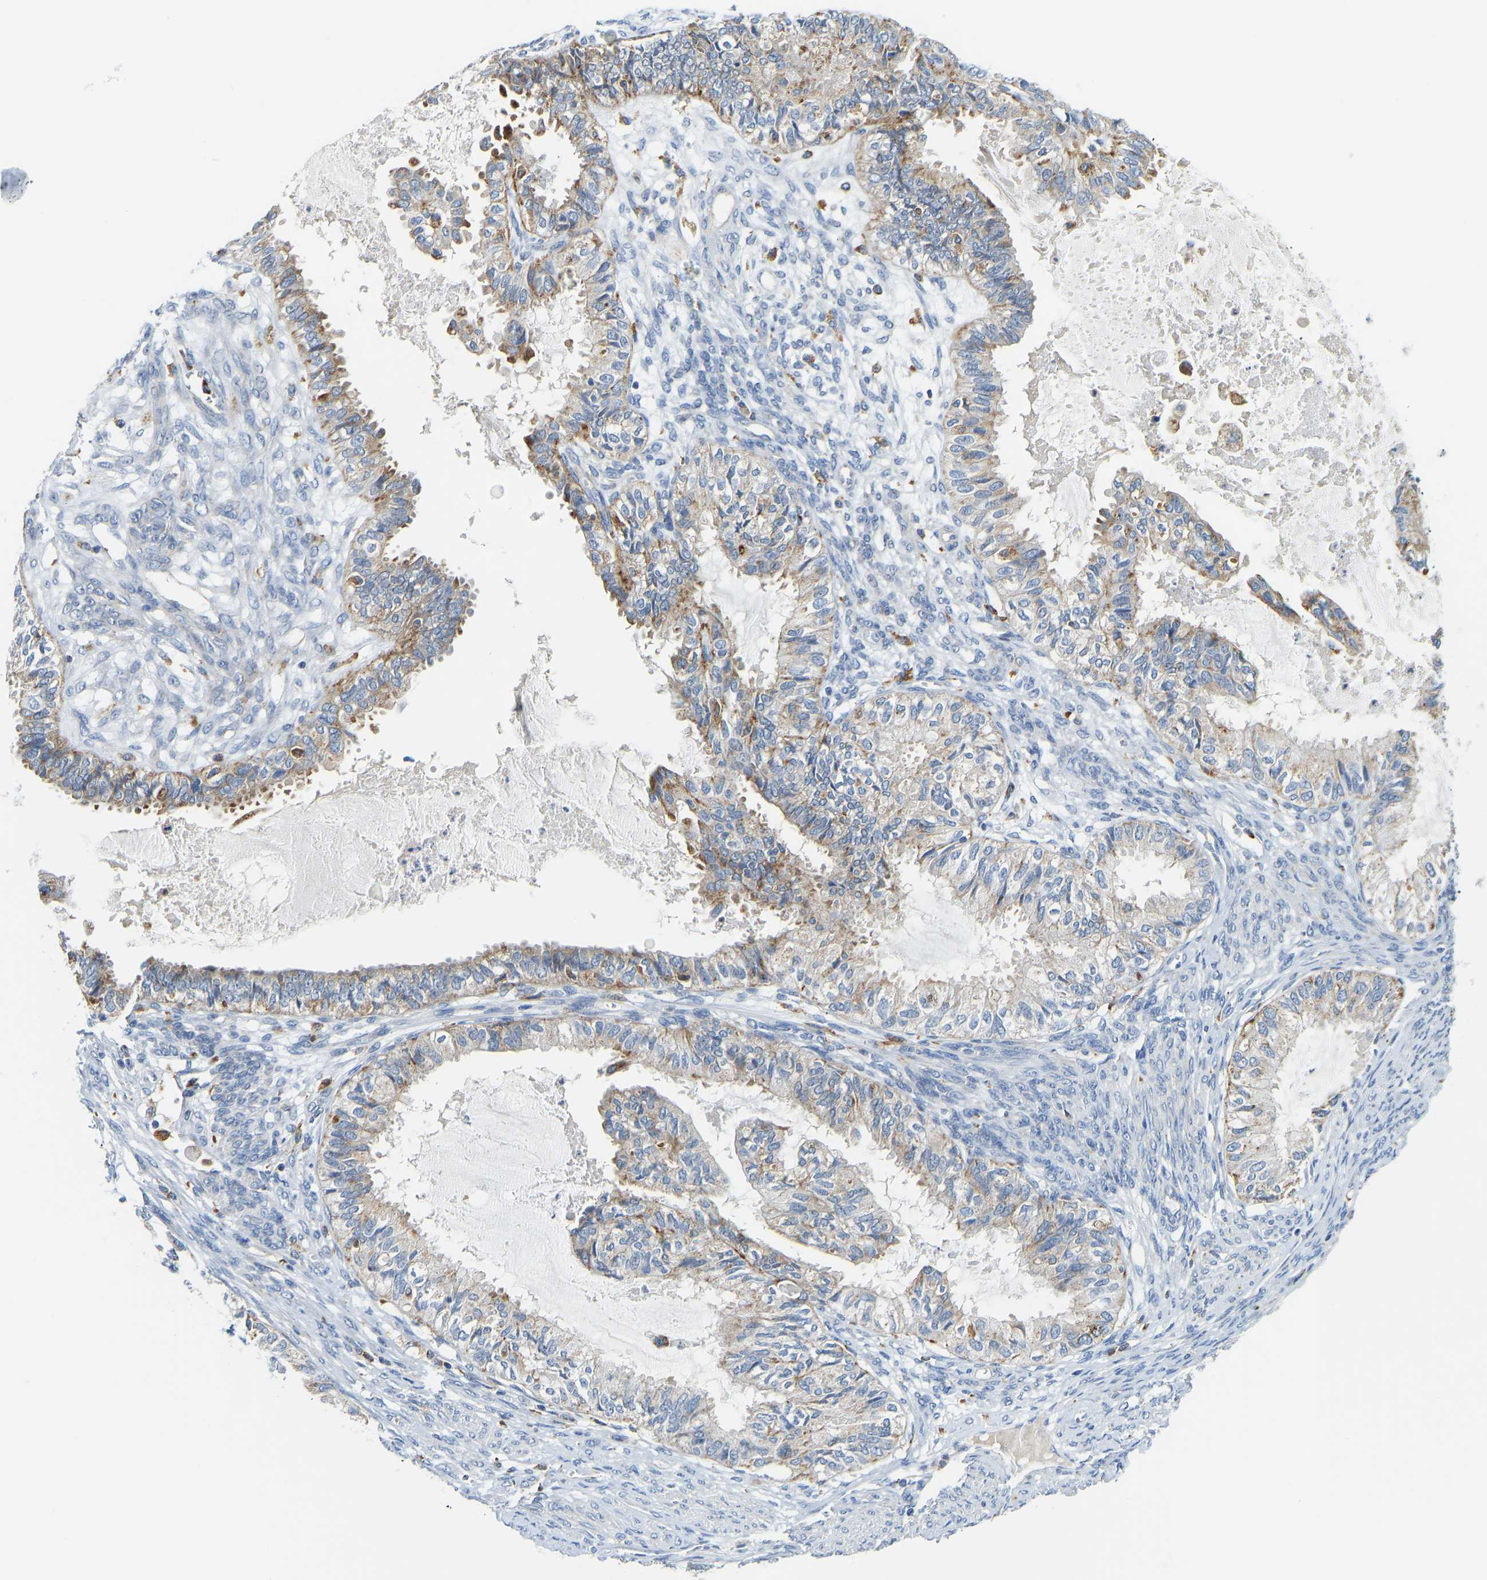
{"staining": {"intensity": "moderate", "quantity": "25%-75%", "location": "cytoplasmic/membranous"}, "tissue": "cervical cancer", "cell_type": "Tumor cells", "image_type": "cancer", "snomed": [{"axis": "morphology", "description": "Normal tissue, NOS"}, {"axis": "morphology", "description": "Adenocarcinoma, NOS"}, {"axis": "topography", "description": "Cervix"}, {"axis": "topography", "description": "Endometrium"}], "caption": "A medium amount of moderate cytoplasmic/membranous expression is seen in about 25%-75% of tumor cells in cervical cancer tissue. The staining is performed using DAB brown chromogen to label protein expression. The nuclei are counter-stained blue using hematoxylin.", "gene": "ATP6V1E1", "patient": {"sex": "female", "age": 86}}